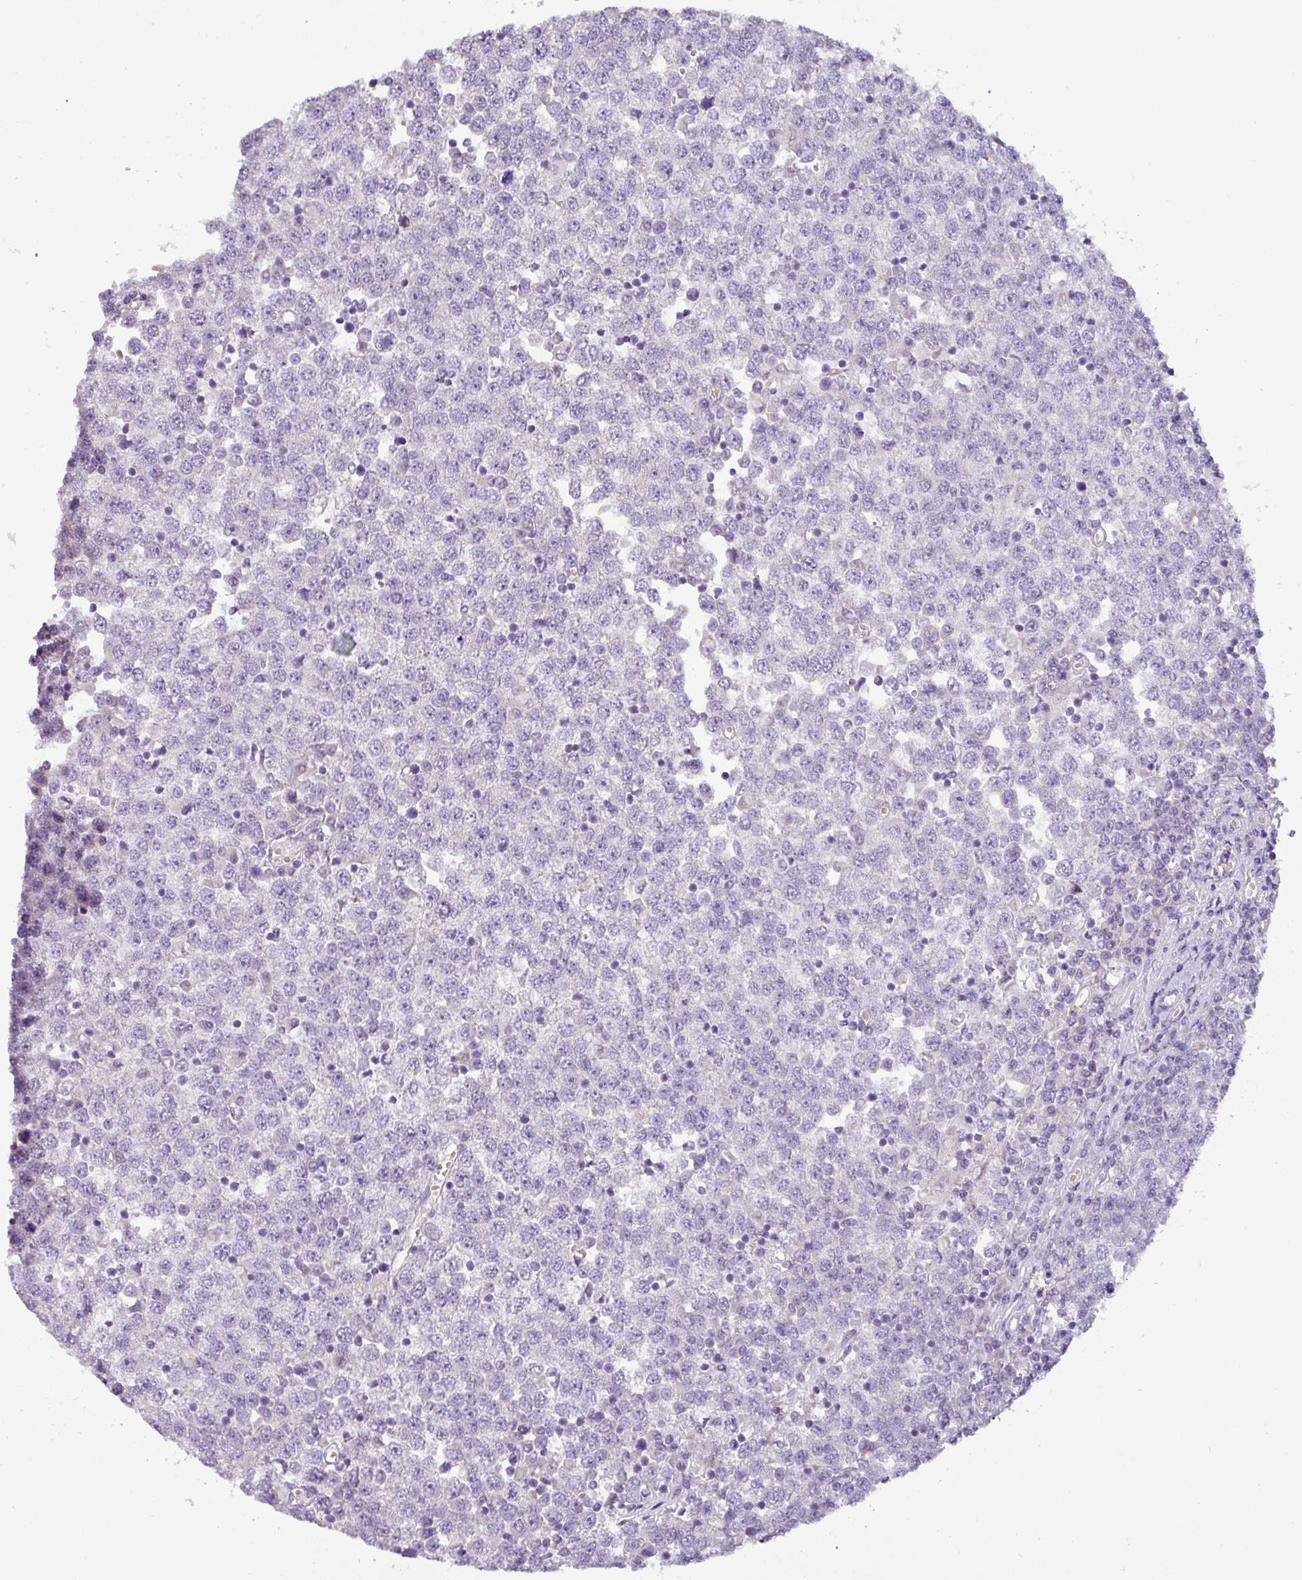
{"staining": {"intensity": "negative", "quantity": "none", "location": "none"}, "tissue": "testis cancer", "cell_type": "Tumor cells", "image_type": "cancer", "snomed": [{"axis": "morphology", "description": "Seminoma, NOS"}, {"axis": "topography", "description": "Testis"}], "caption": "Immunohistochemical staining of testis cancer demonstrates no significant expression in tumor cells.", "gene": "RGS16", "patient": {"sex": "male", "age": 65}}